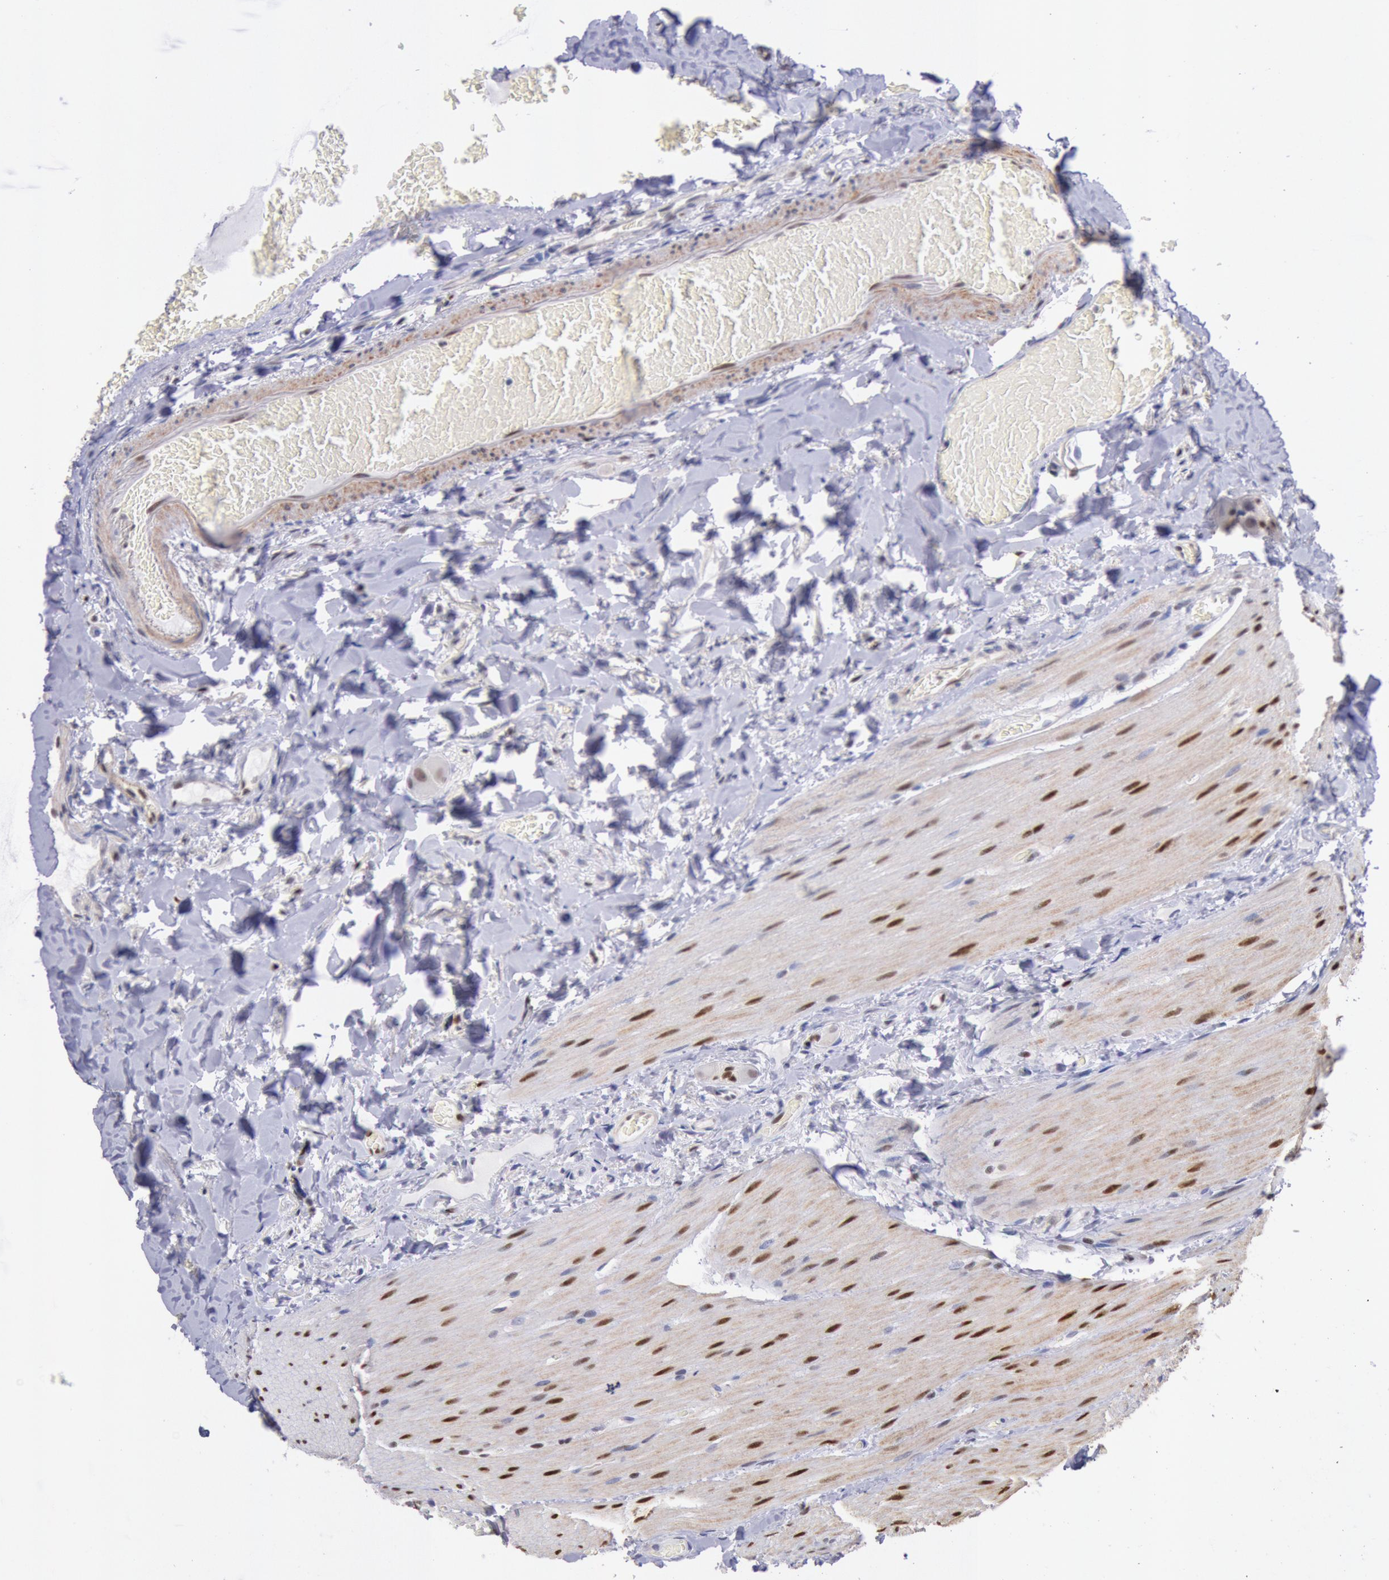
{"staining": {"intensity": "moderate", "quantity": "25%-75%", "location": "cytoplasmic/membranous,nuclear"}, "tissue": "duodenum", "cell_type": "Glandular cells", "image_type": "normal", "snomed": [{"axis": "morphology", "description": "Normal tissue, NOS"}, {"axis": "topography", "description": "Duodenum"}], "caption": "Brown immunohistochemical staining in normal duodenum demonstrates moderate cytoplasmic/membranous,nuclear expression in about 25%-75% of glandular cells. (Brightfield microscopy of DAB IHC at high magnification).", "gene": "RPS6KA5", "patient": {"sex": "male", "age": 66}}